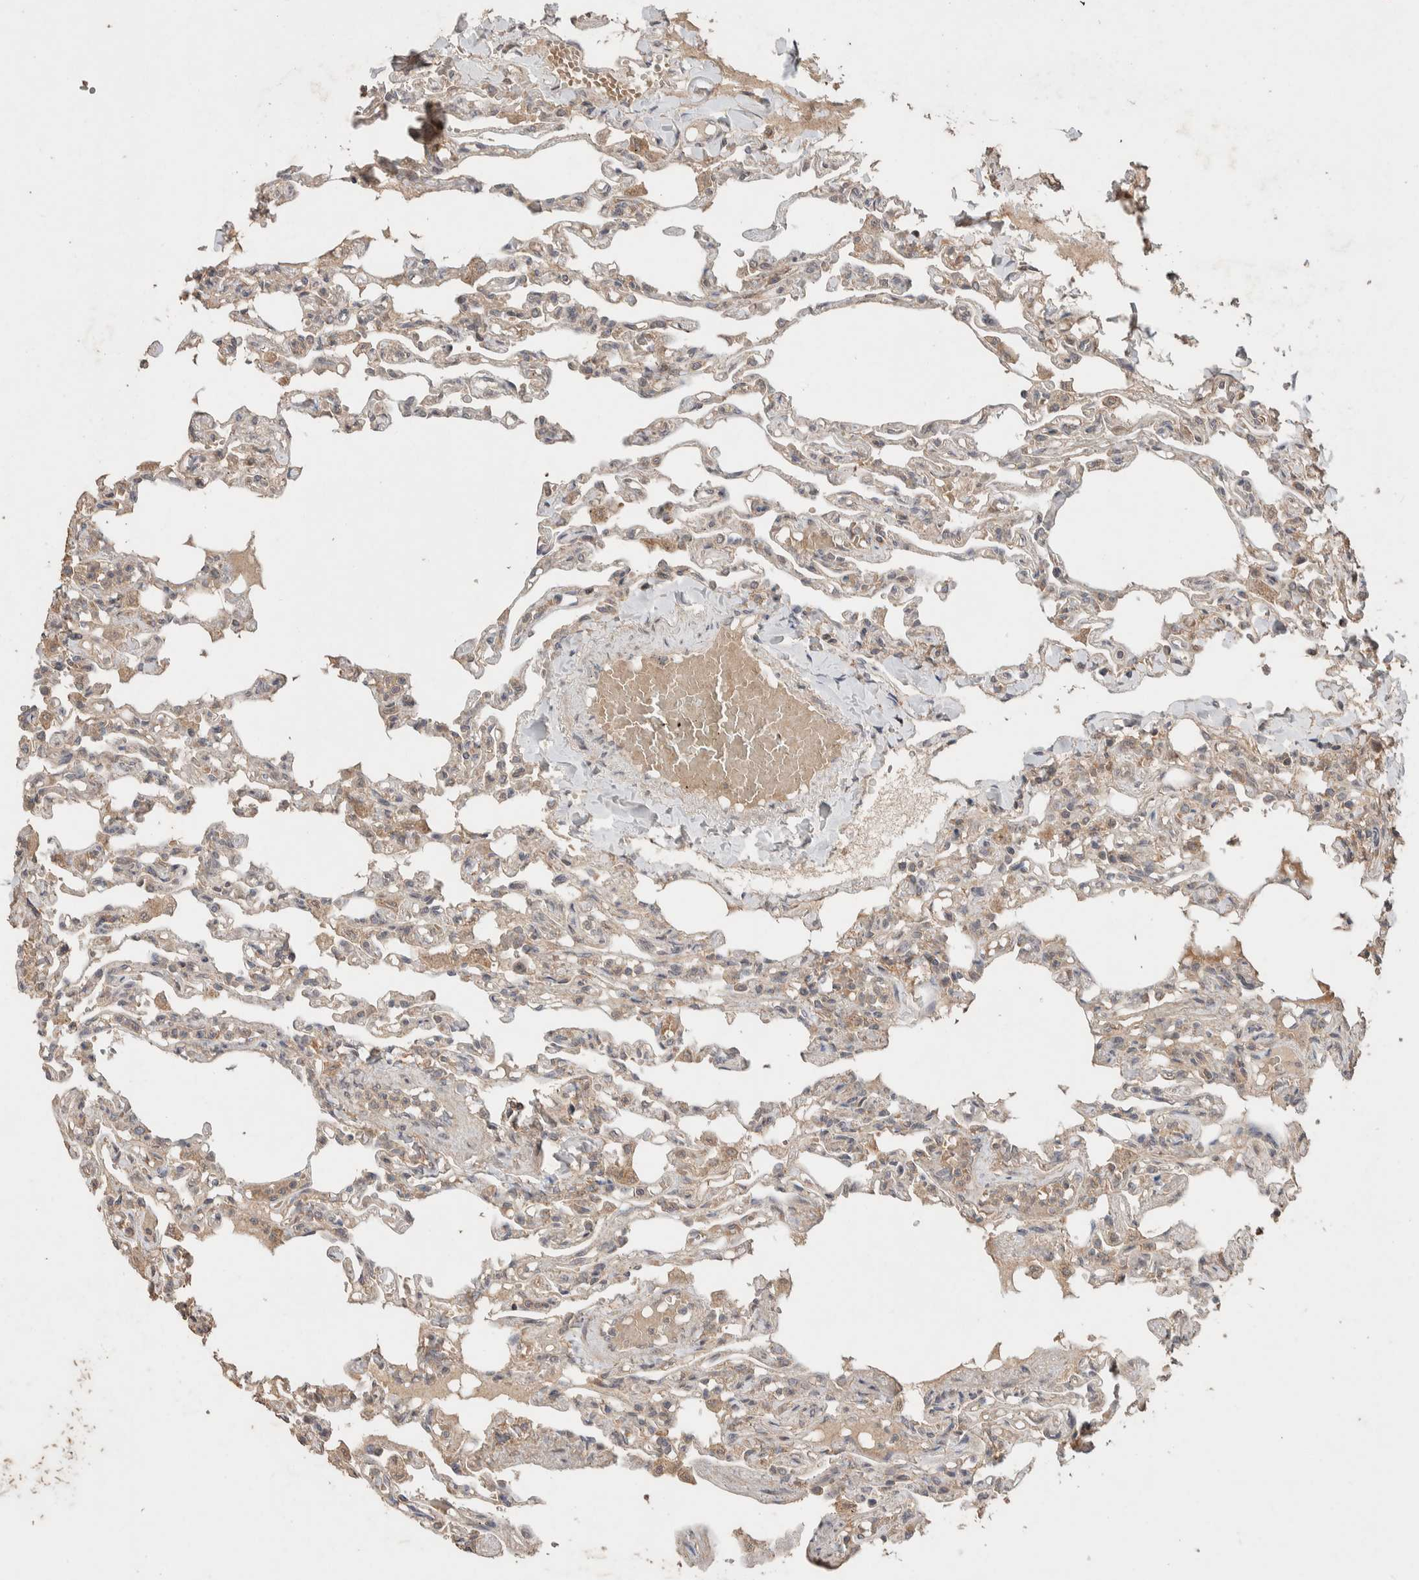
{"staining": {"intensity": "weak", "quantity": ">75%", "location": "cytoplasmic/membranous"}, "tissue": "lung", "cell_type": "Alveolar cells", "image_type": "normal", "snomed": [{"axis": "morphology", "description": "Normal tissue, NOS"}, {"axis": "topography", "description": "Lung"}], "caption": "DAB immunohistochemical staining of benign lung displays weak cytoplasmic/membranous protein expression in approximately >75% of alveolar cells.", "gene": "KCNJ5", "patient": {"sex": "male", "age": 21}}